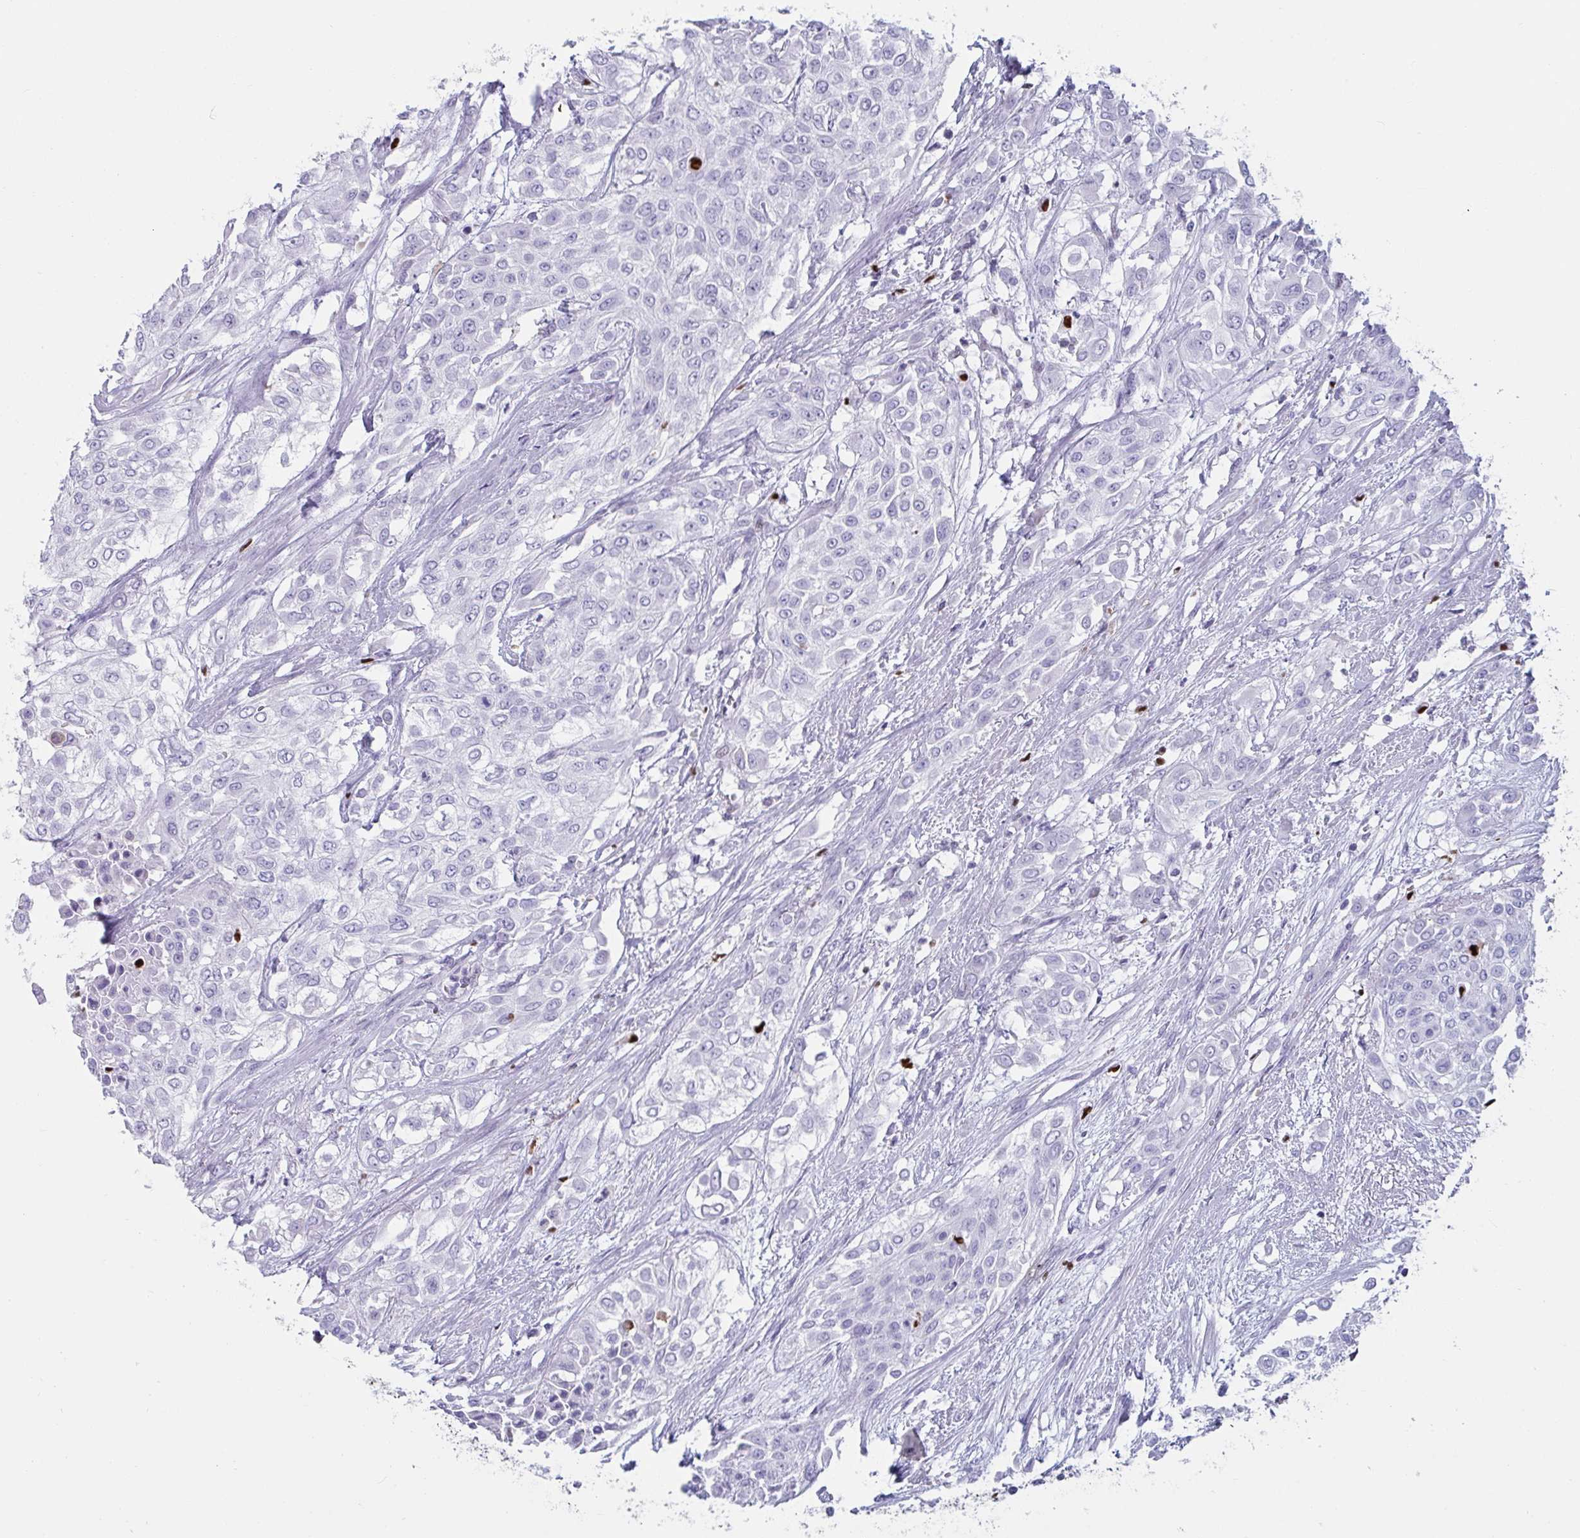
{"staining": {"intensity": "negative", "quantity": "none", "location": "none"}, "tissue": "urothelial cancer", "cell_type": "Tumor cells", "image_type": "cancer", "snomed": [{"axis": "morphology", "description": "Urothelial carcinoma, High grade"}, {"axis": "topography", "description": "Urinary bladder"}], "caption": "An image of urothelial cancer stained for a protein demonstrates no brown staining in tumor cells. (DAB IHC, high magnification).", "gene": "ZNF586", "patient": {"sex": "male", "age": 57}}